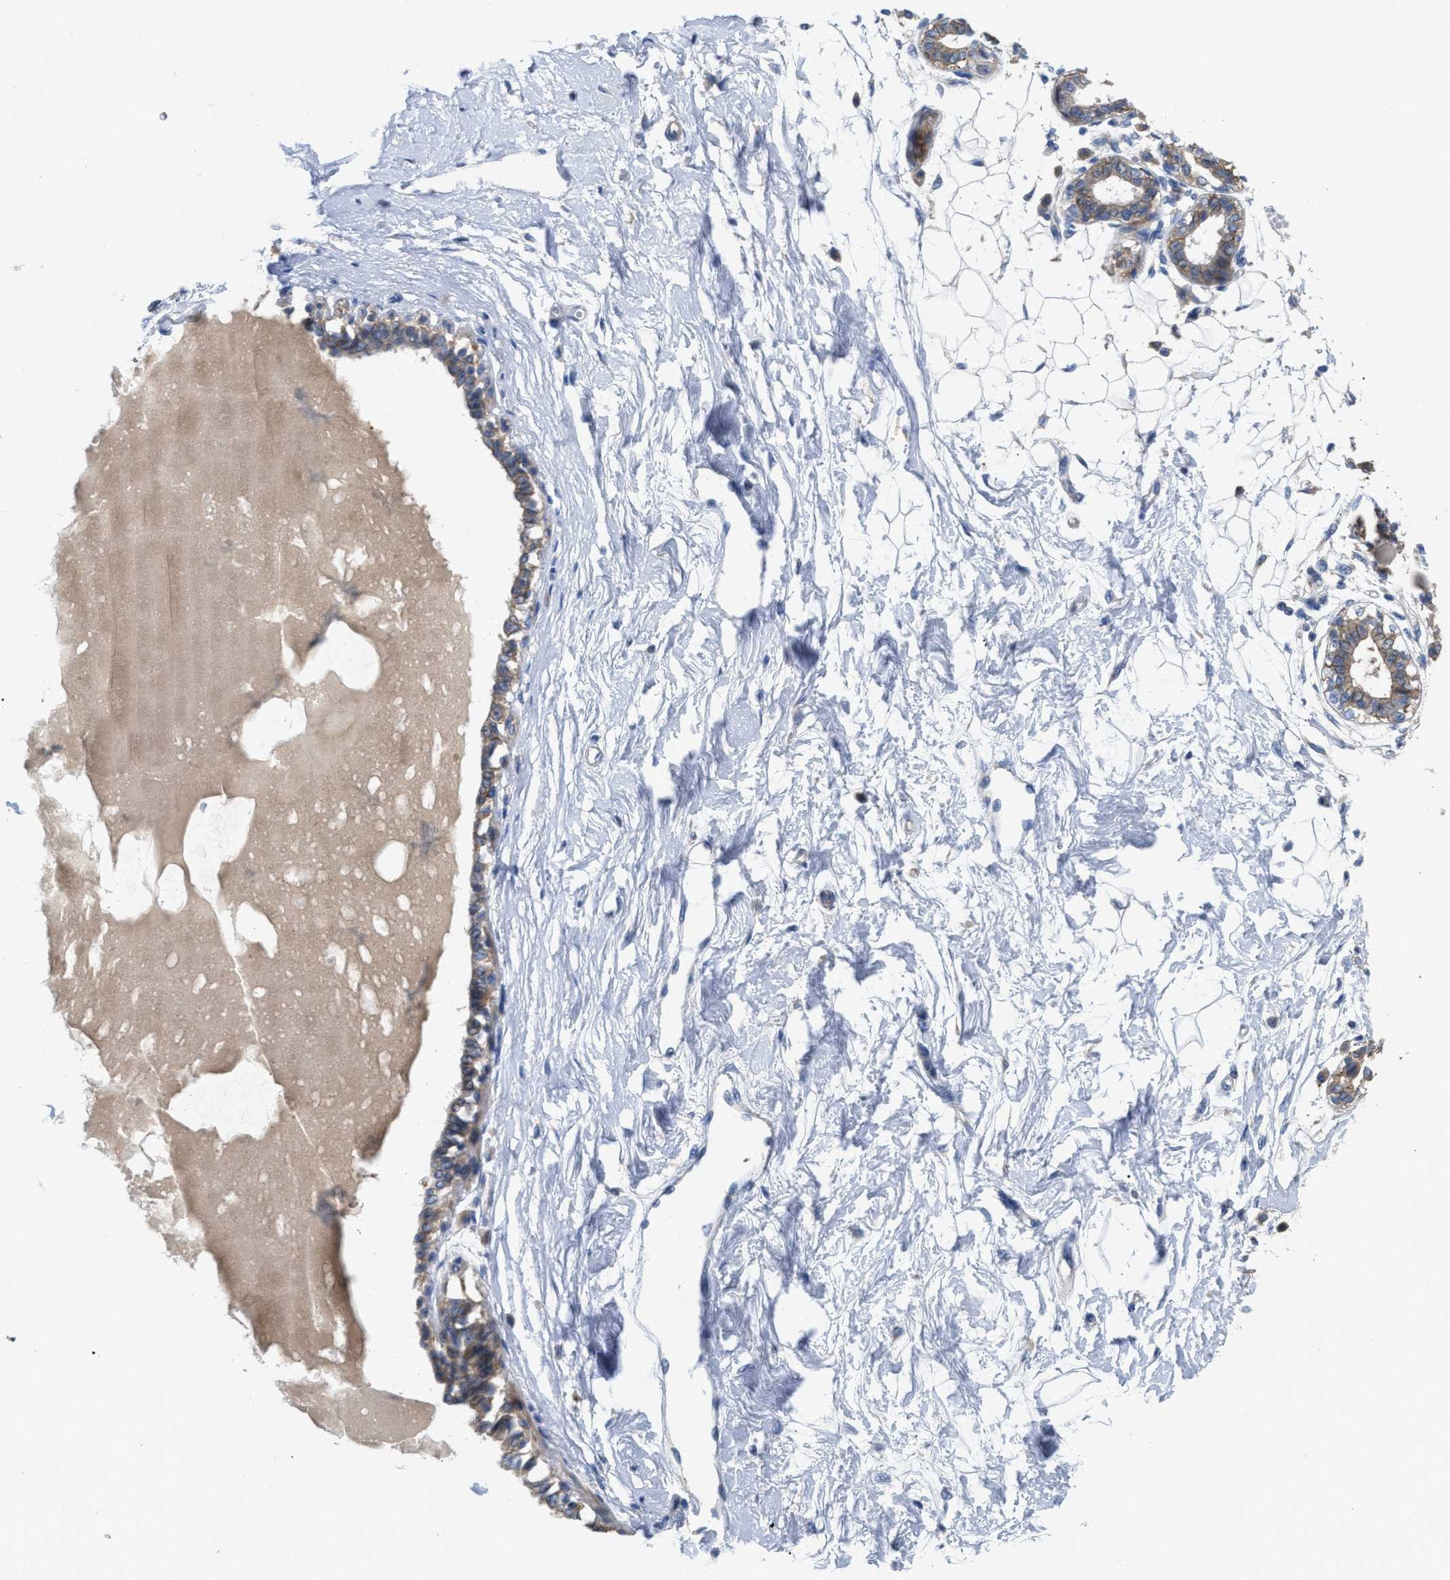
{"staining": {"intensity": "weak", "quantity": "<25%", "location": "cytoplasmic/membranous"}, "tissue": "breast", "cell_type": "Adipocytes", "image_type": "normal", "snomed": [{"axis": "morphology", "description": "Normal tissue, NOS"}, {"axis": "topography", "description": "Breast"}], "caption": "An immunohistochemistry image of normal breast is shown. There is no staining in adipocytes of breast.", "gene": "DHX58", "patient": {"sex": "female", "age": 45}}